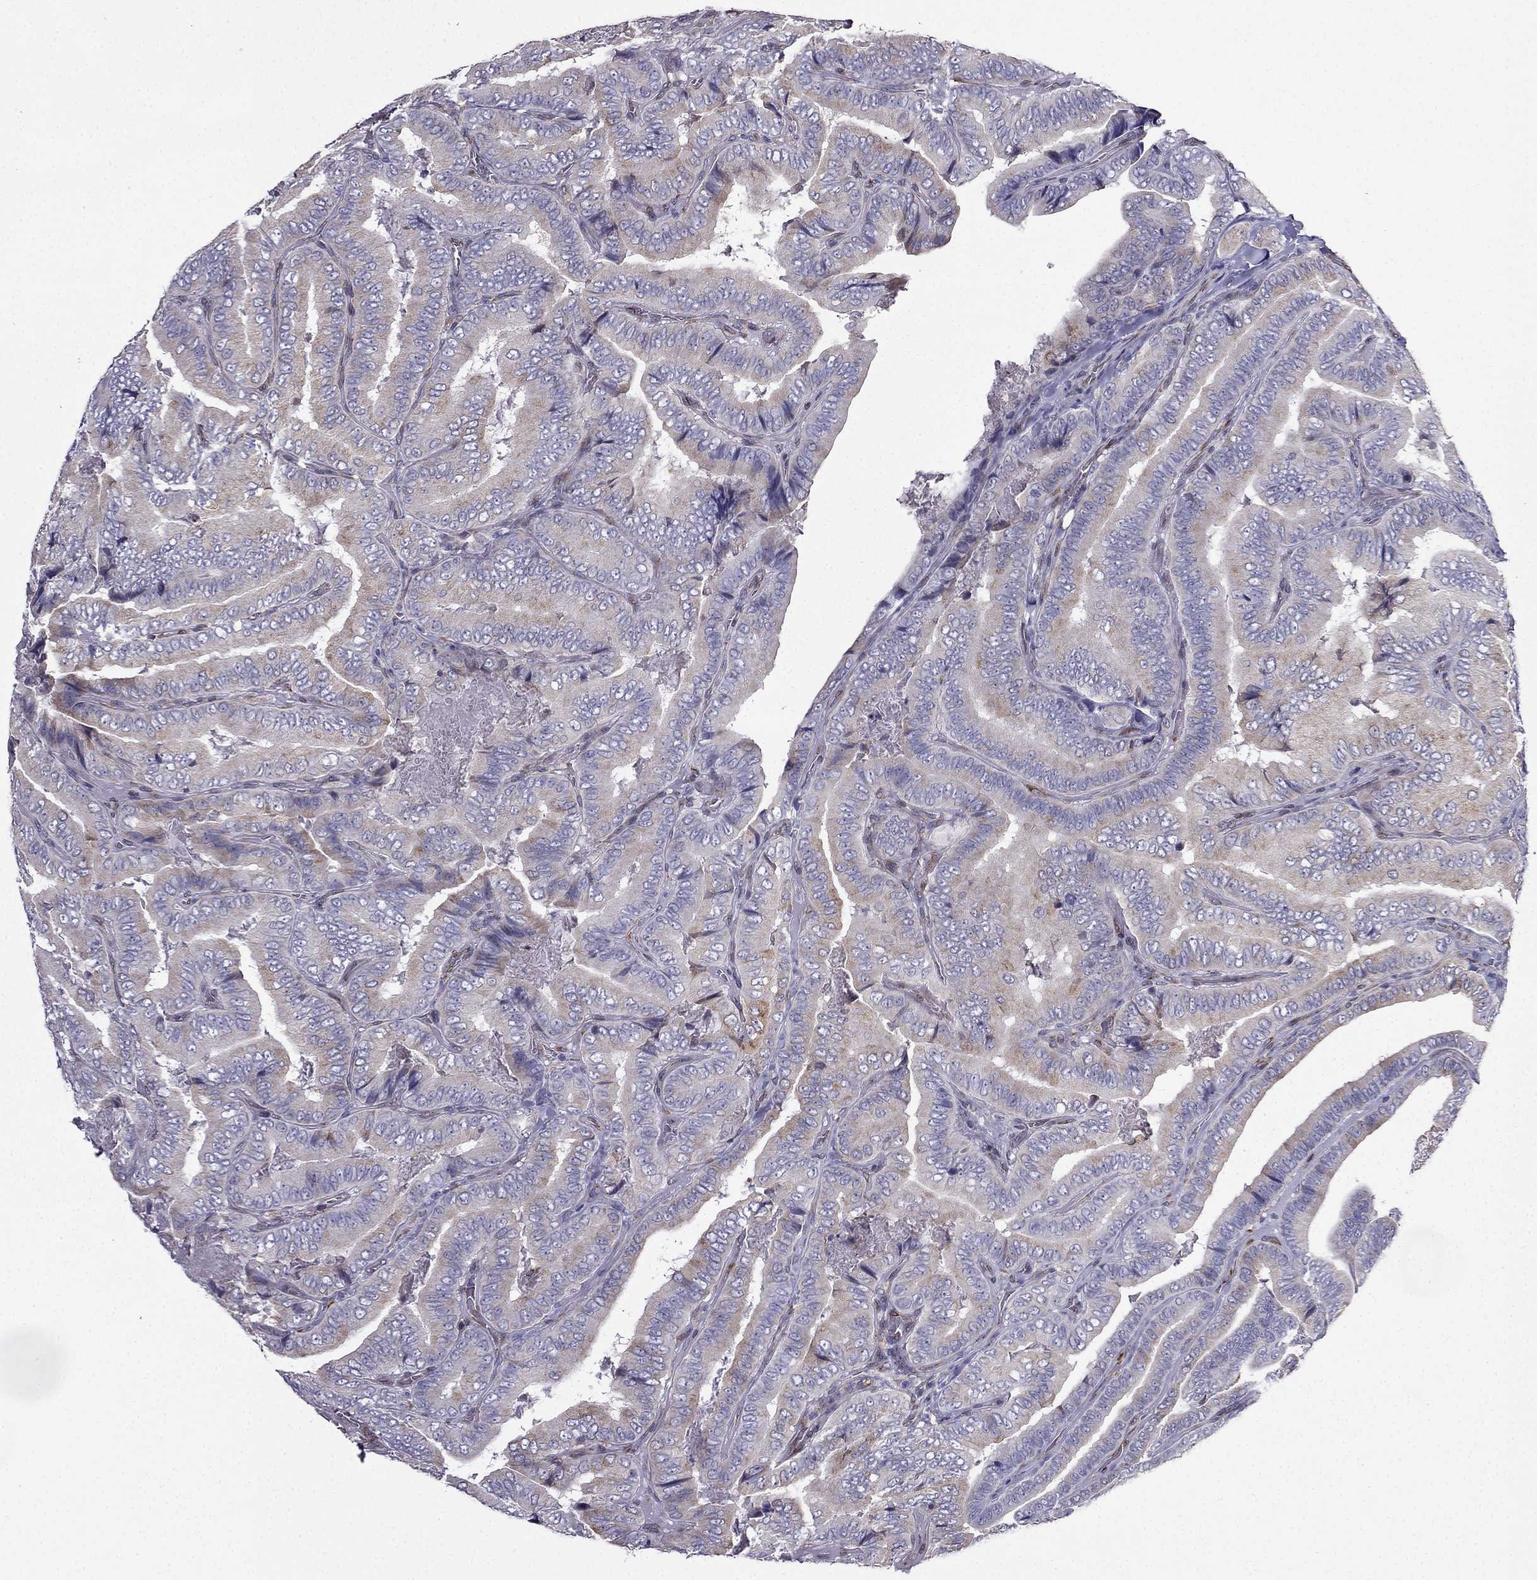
{"staining": {"intensity": "negative", "quantity": "none", "location": "none"}, "tissue": "thyroid cancer", "cell_type": "Tumor cells", "image_type": "cancer", "snomed": [{"axis": "morphology", "description": "Papillary adenocarcinoma, NOS"}, {"axis": "topography", "description": "Thyroid gland"}], "caption": "This is a image of immunohistochemistry (IHC) staining of thyroid papillary adenocarcinoma, which shows no expression in tumor cells.", "gene": "IKBIP", "patient": {"sex": "male", "age": 61}}